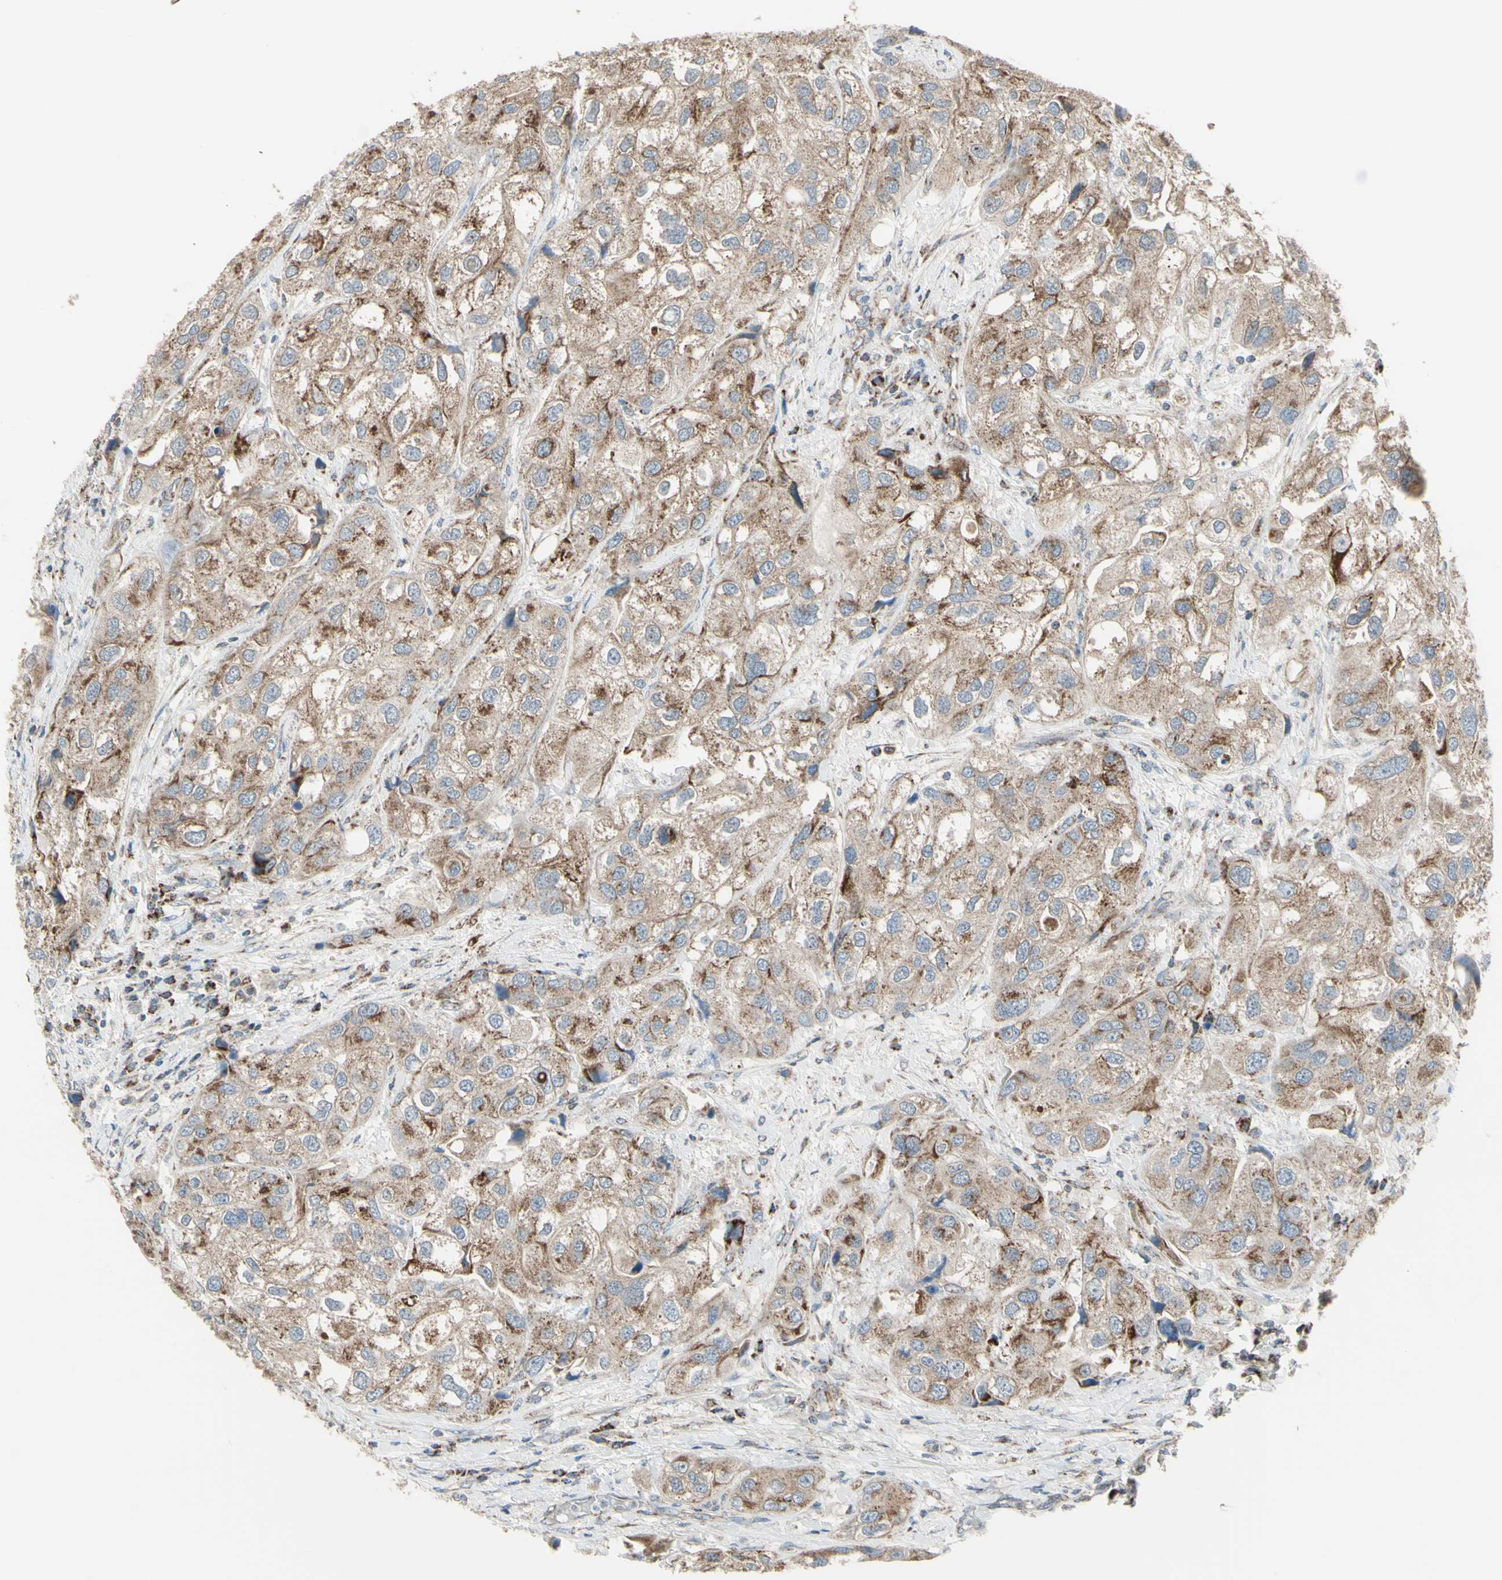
{"staining": {"intensity": "weak", "quantity": ">75%", "location": "cytoplasmic/membranous"}, "tissue": "urothelial cancer", "cell_type": "Tumor cells", "image_type": "cancer", "snomed": [{"axis": "morphology", "description": "Urothelial carcinoma, High grade"}, {"axis": "topography", "description": "Urinary bladder"}], "caption": "DAB (3,3'-diaminobenzidine) immunohistochemical staining of human urothelial cancer exhibits weak cytoplasmic/membranous protein staining in about >75% of tumor cells.", "gene": "FAM171B", "patient": {"sex": "female", "age": 64}}